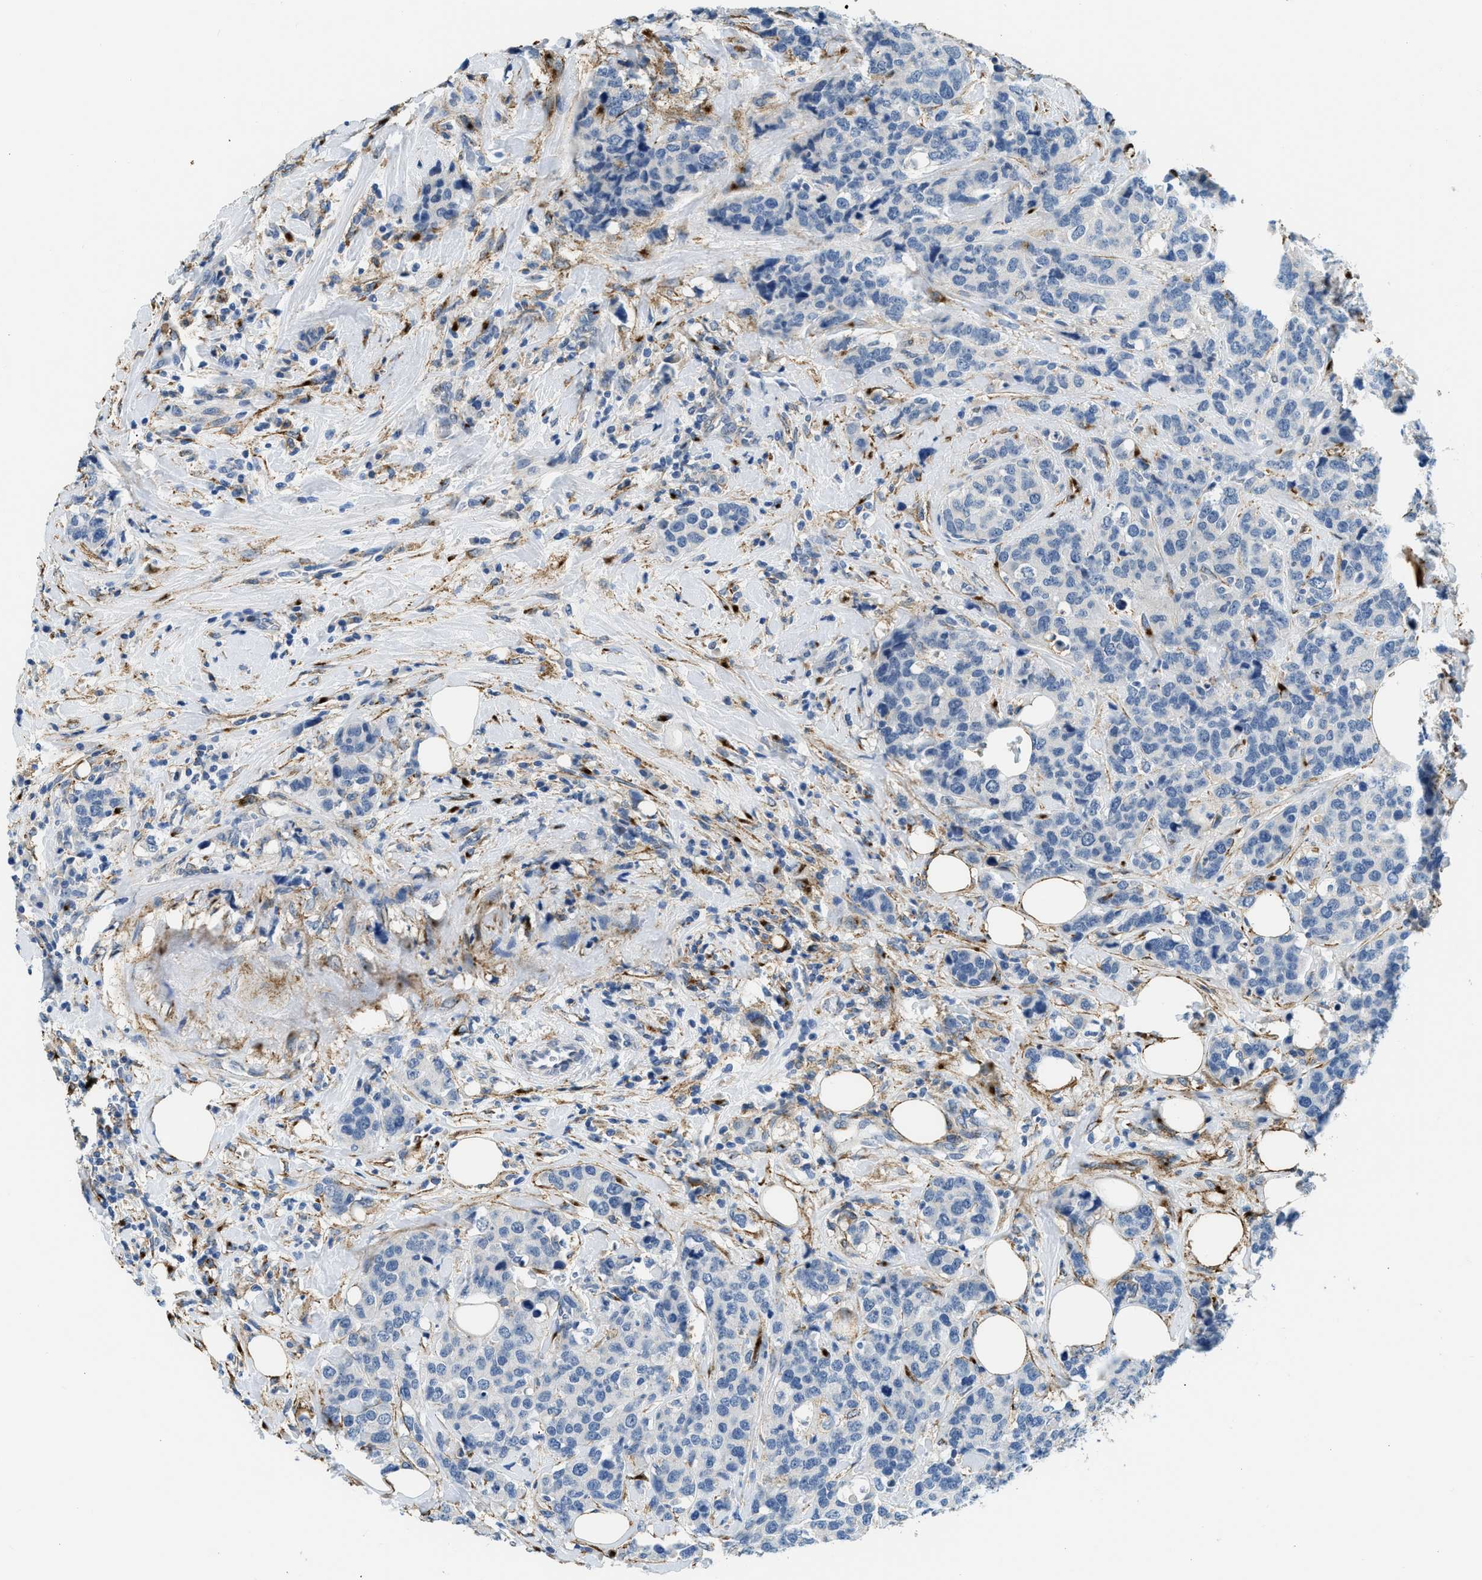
{"staining": {"intensity": "negative", "quantity": "none", "location": "none"}, "tissue": "breast cancer", "cell_type": "Tumor cells", "image_type": "cancer", "snomed": [{"axis": "morphology", "description": "Lobular carcinoma"}, {"axis": "topography", "description": "Breast"}], "caption": "Image shows no protein expression in tumor cells of breast cancer (lobular carcinoma) tissue.", "gene": "LRP1", "patient": {"sex": "female", "age": 59}}